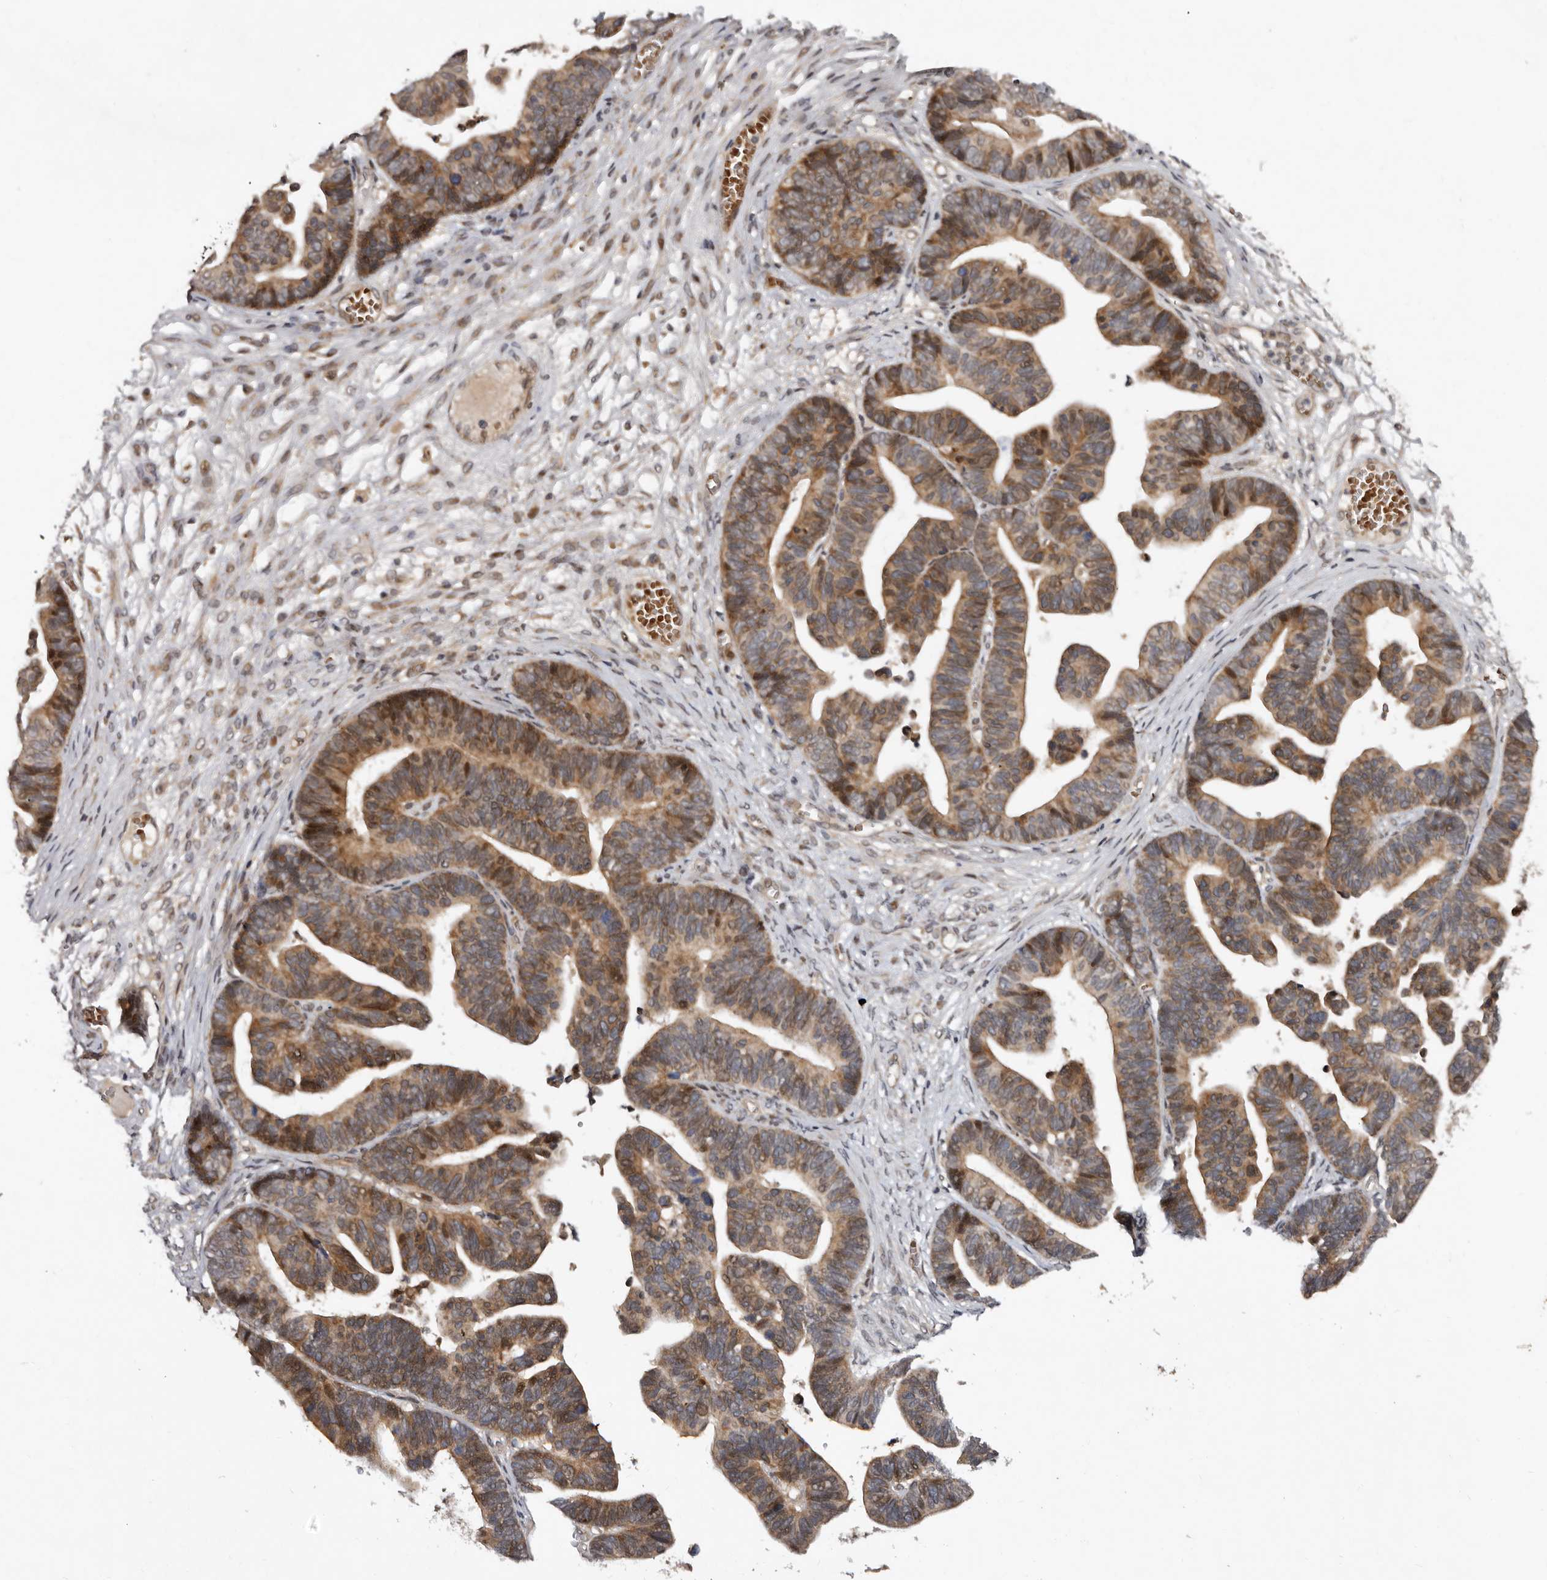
{"staining": {"intensity": "moderate", "quantity": ">75%", "location": "cytoplasmic/membranous,nuclear"}, "tissue": "ovarian cancer", "cell_type": "Tumor cells", "image_type": "cancer", "snomed": [{"axis": "morphology", "description": "Cystadenocarcinoma, serous, NOS"}, {"axis": "topography", "description": "Ovary"}], "caption": "Protein positivity by IHC reveals moderate cytoplasmic/membranous and nuclear positivity in about >75% of tumor cells in serous cystadenocarcinoma (ovarian).", "gene": "ABL1", "patient": {"sex": "female", "age": 56}}